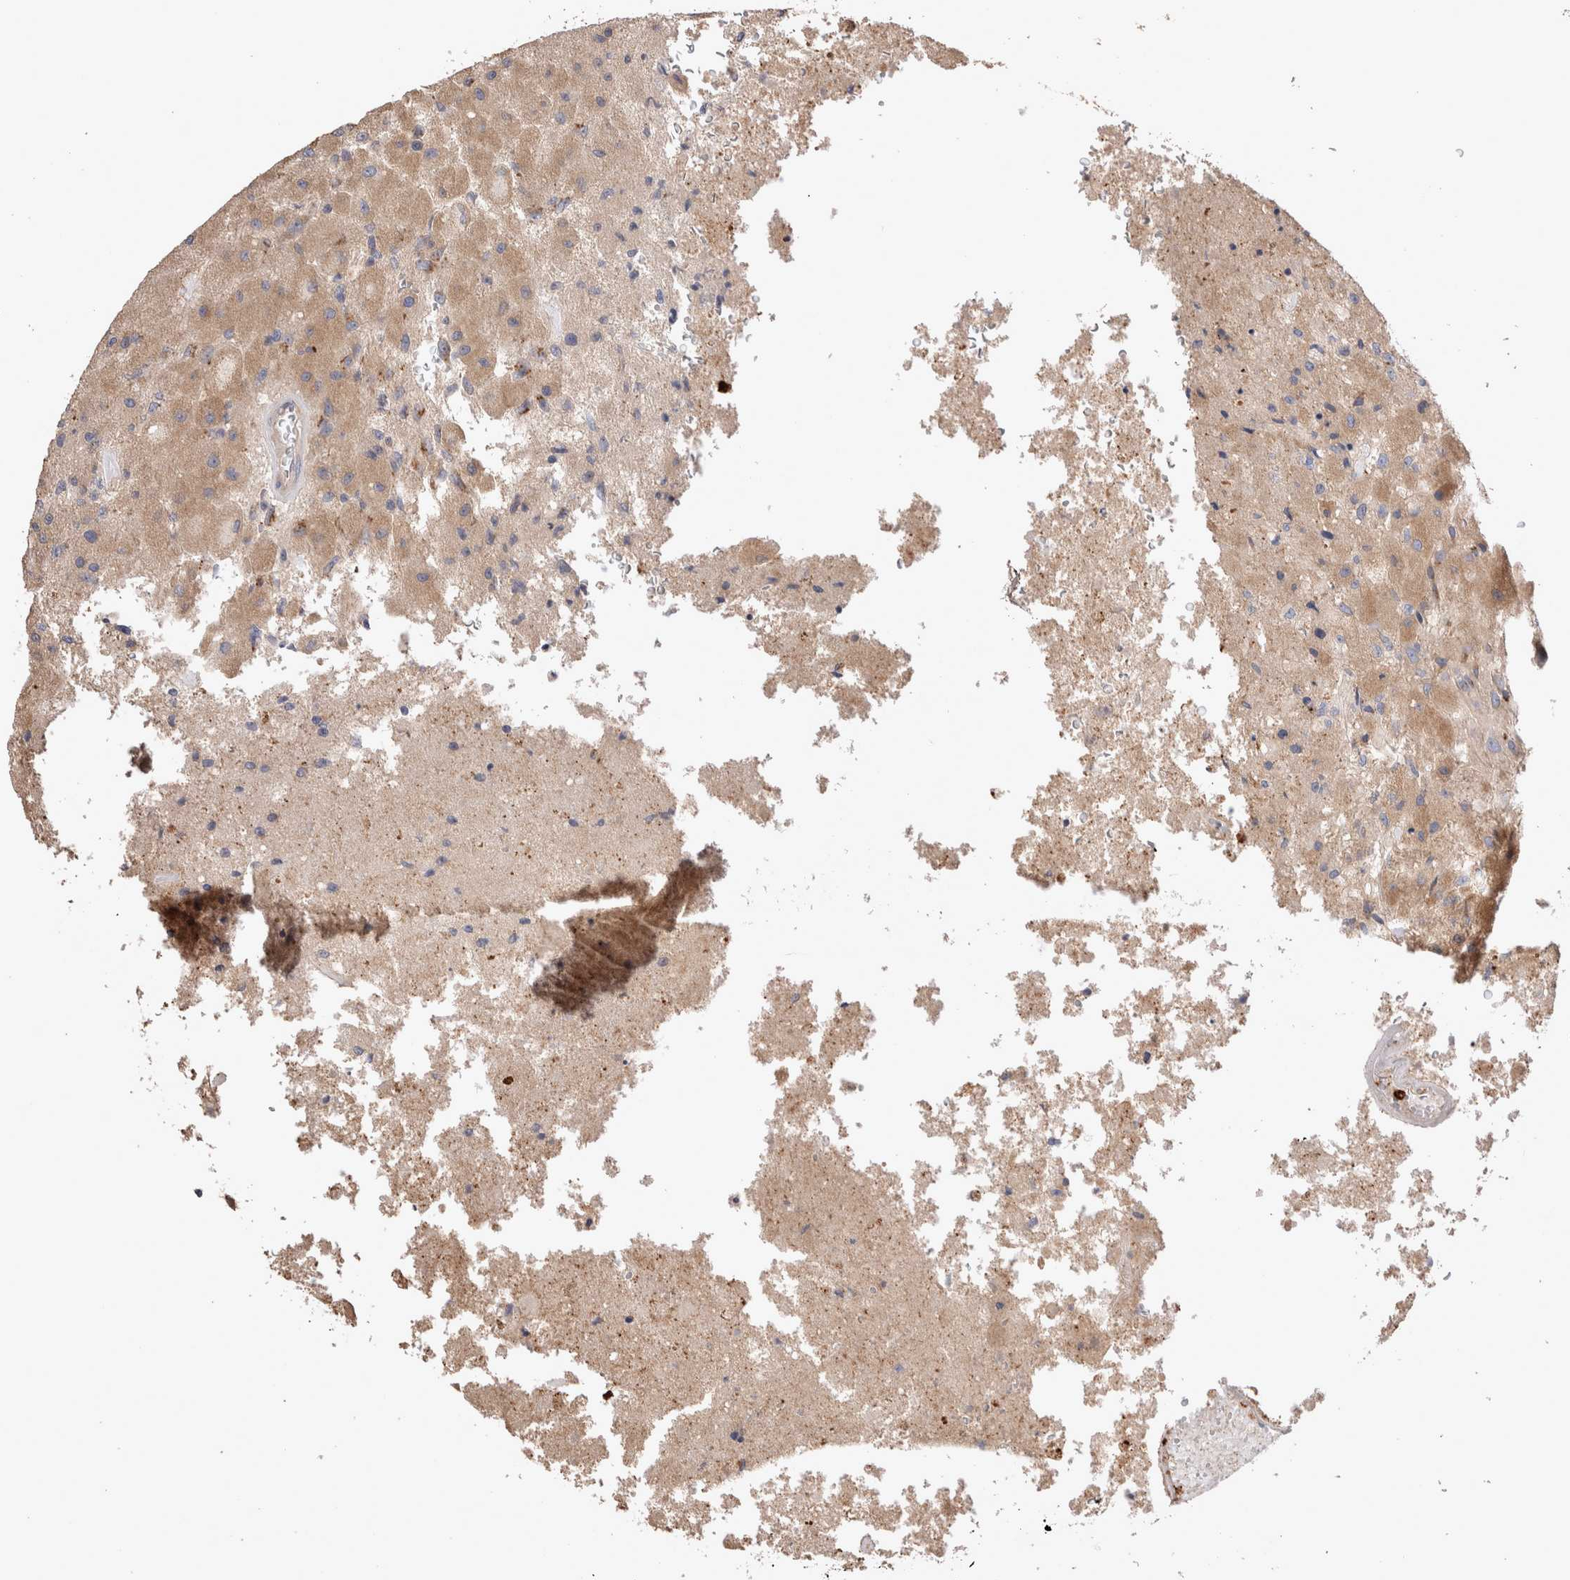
{"staining": {"intensity": "weak", "quantity": "25%-75%", "location": "cytoplasmic/membranous"}, "tissue": "glioma", "cell_type": "Tumor cells", "image_type": "cancer", "snomed": [{"axis": "morphology", "description": "Normal tissue, NOS"}, {"axis": "morphology", "description": "Glioma, malignant, High grade"}, {"axis": "topography", "description": "Cerebral cortex"}], "caption": "About 25%-75% of tumor cells in human glioma demonstrate weak cytoplasmic/membranous protein staining as visualized by brown immunohistochemical staining.", "gene": "NXT2", "patient": {"sex": "male", "age": 77}}